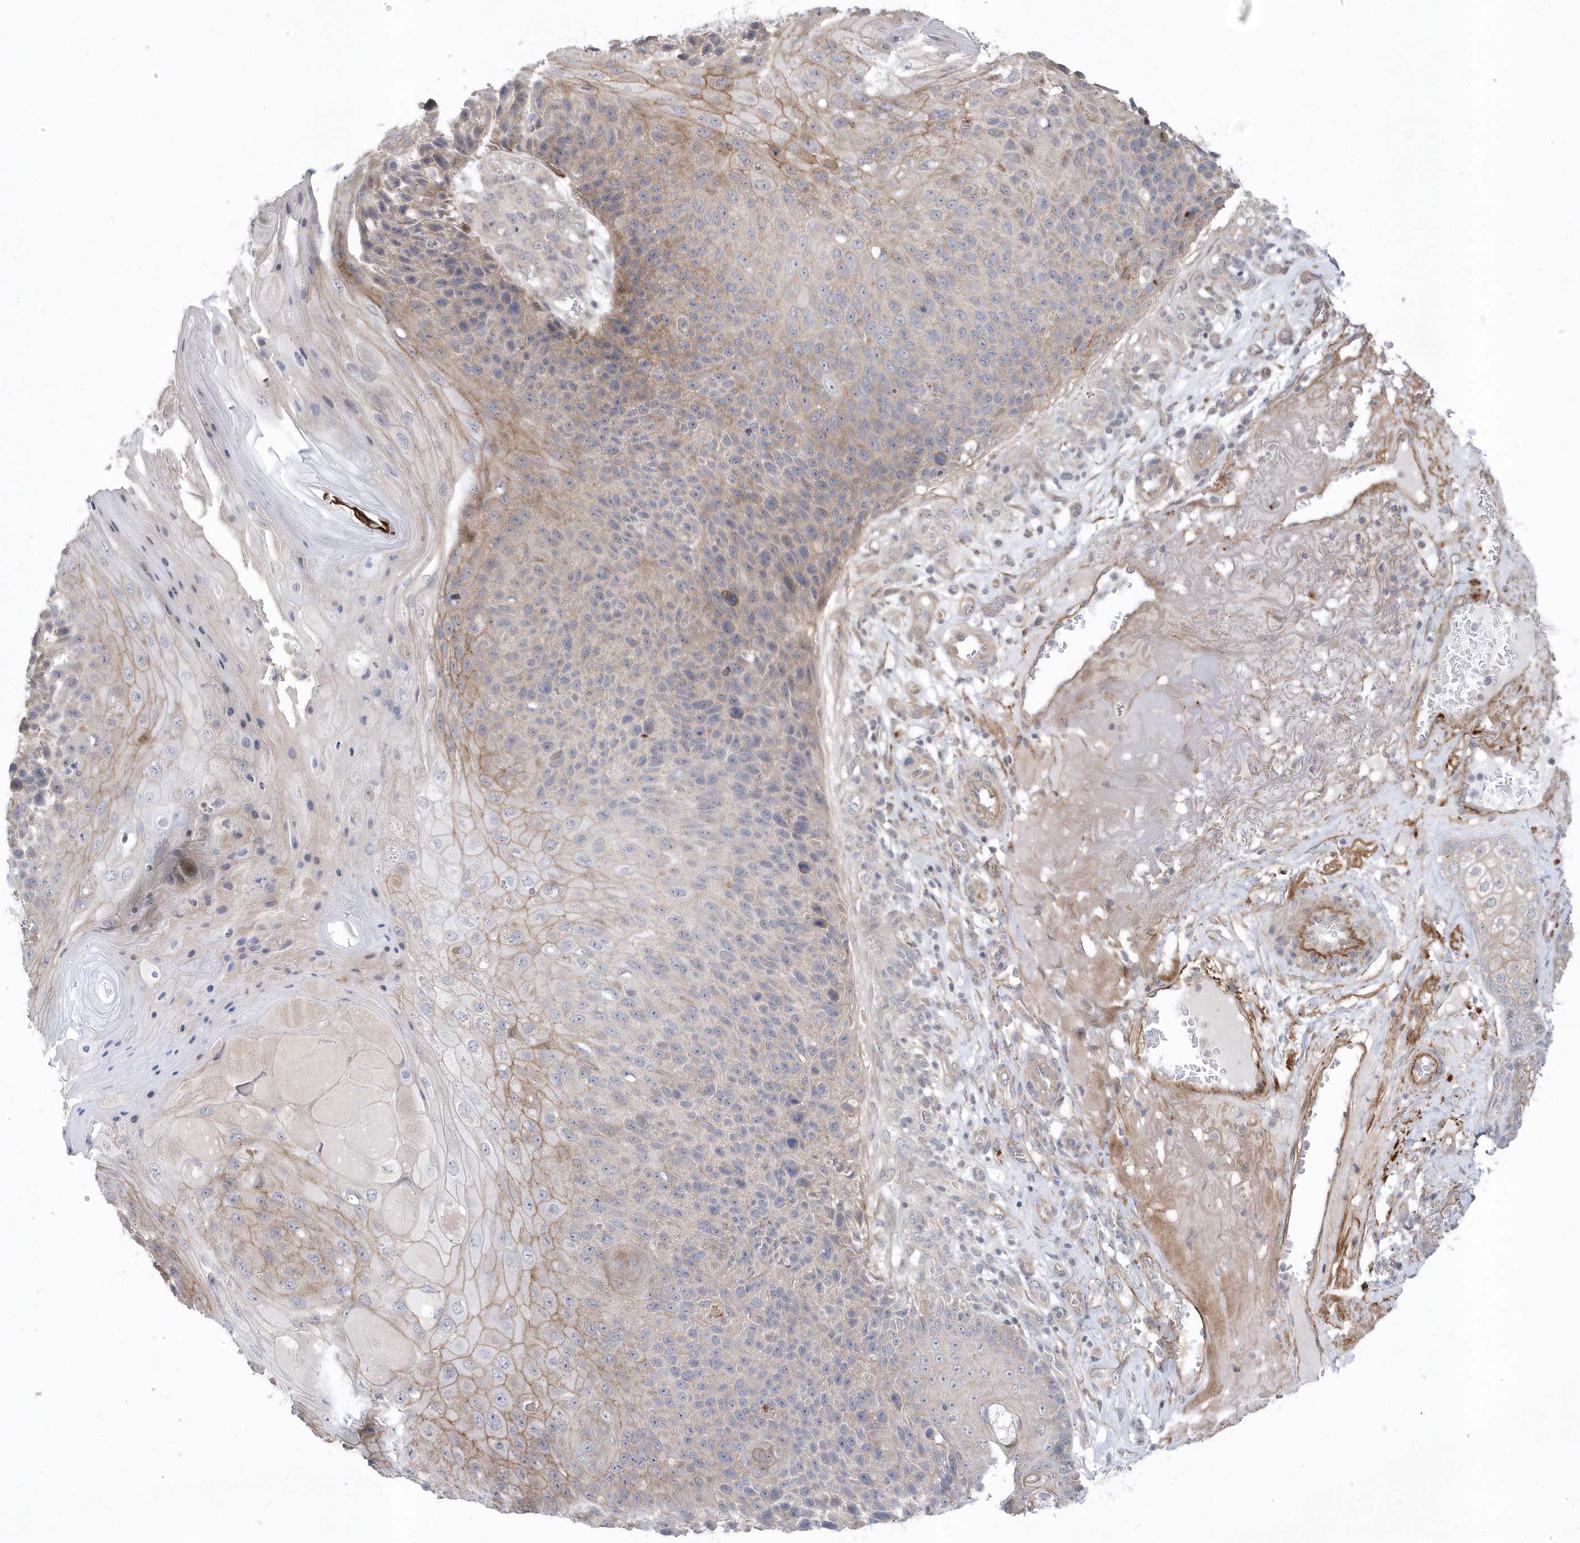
{"staining": {"intensity": "weak", "quantity": "<25%", "location": "cytoplasmic/membranous"}, "tissue": "skin cancer", "cell_type": "Tumor cells", "image_type": "cancer", "snomed": [{"axis": "morphology", "description": "Squamous cell carcinoma, NOS"}, {"axis": "topography", "description": "Skin"}], "caption": "DAB (3,3'-diaminobenzidine) immunohistochemical staining of human skin squamous cell carcinoma exhibits no significant positivity in tumor cells.", "gene": "ANAPC1", "patient": {"sex": "female", "age": 88}}